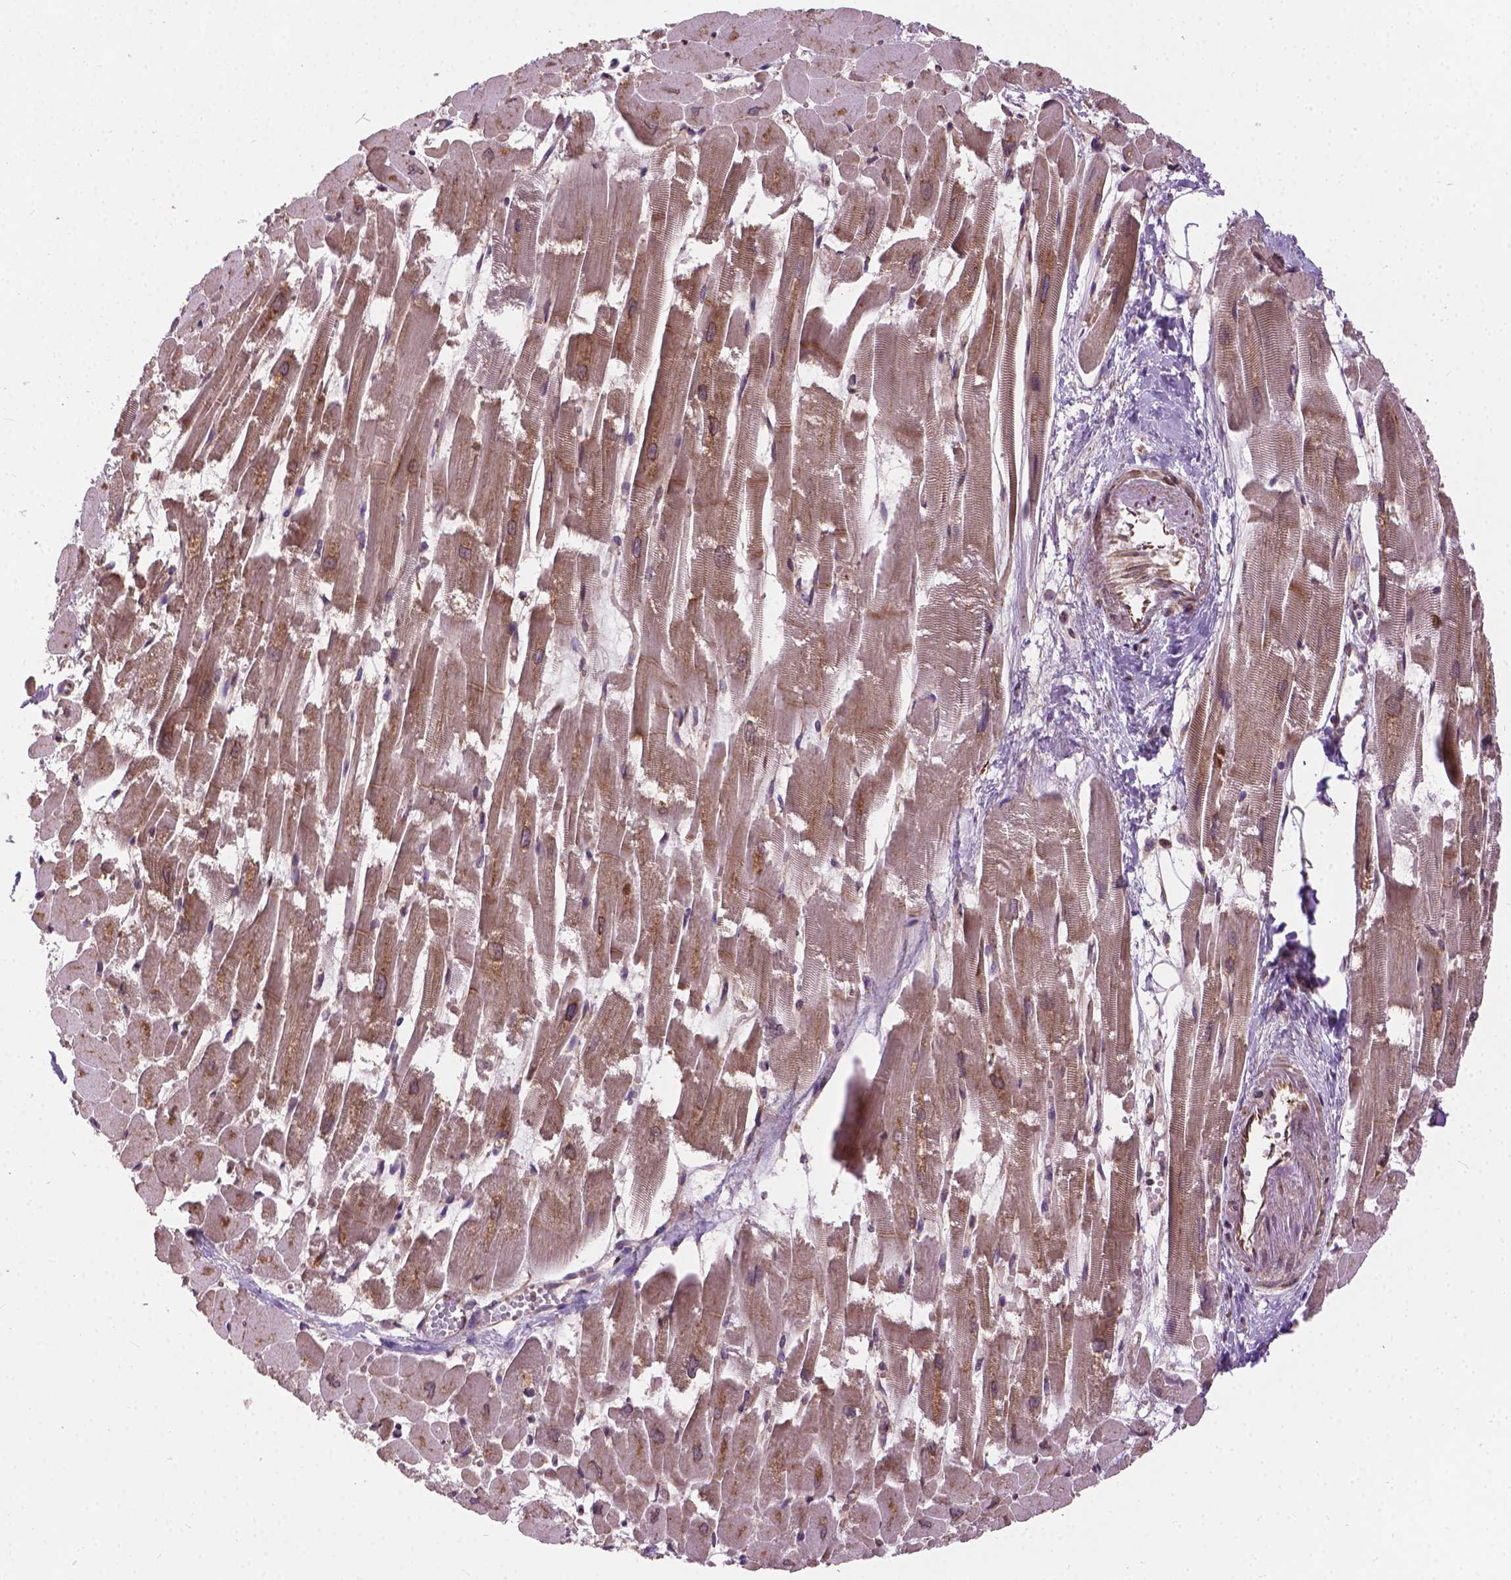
{"staining": {"intensity": "weak", "quantity": "25%-75%", "location": "cytoplasmic/membranous"}, "tissue": "heart muscle", "cell_type": "Cardiomyocytes", "image_type": "normal", "snomed": [{"axis": "morphology", "description": "Normal tissue, NOS"}, {"axis": "topography", "description": "Heart"}], "caption": "Normal heart muscle was stained to show a protein in brown. There is low levels of weak cytoplasmic/membranous positivity in approximately 25%-75% of cardiomyocytes.", "gene": "MZT1", "patient": {"sex": "female", "age": 52}}